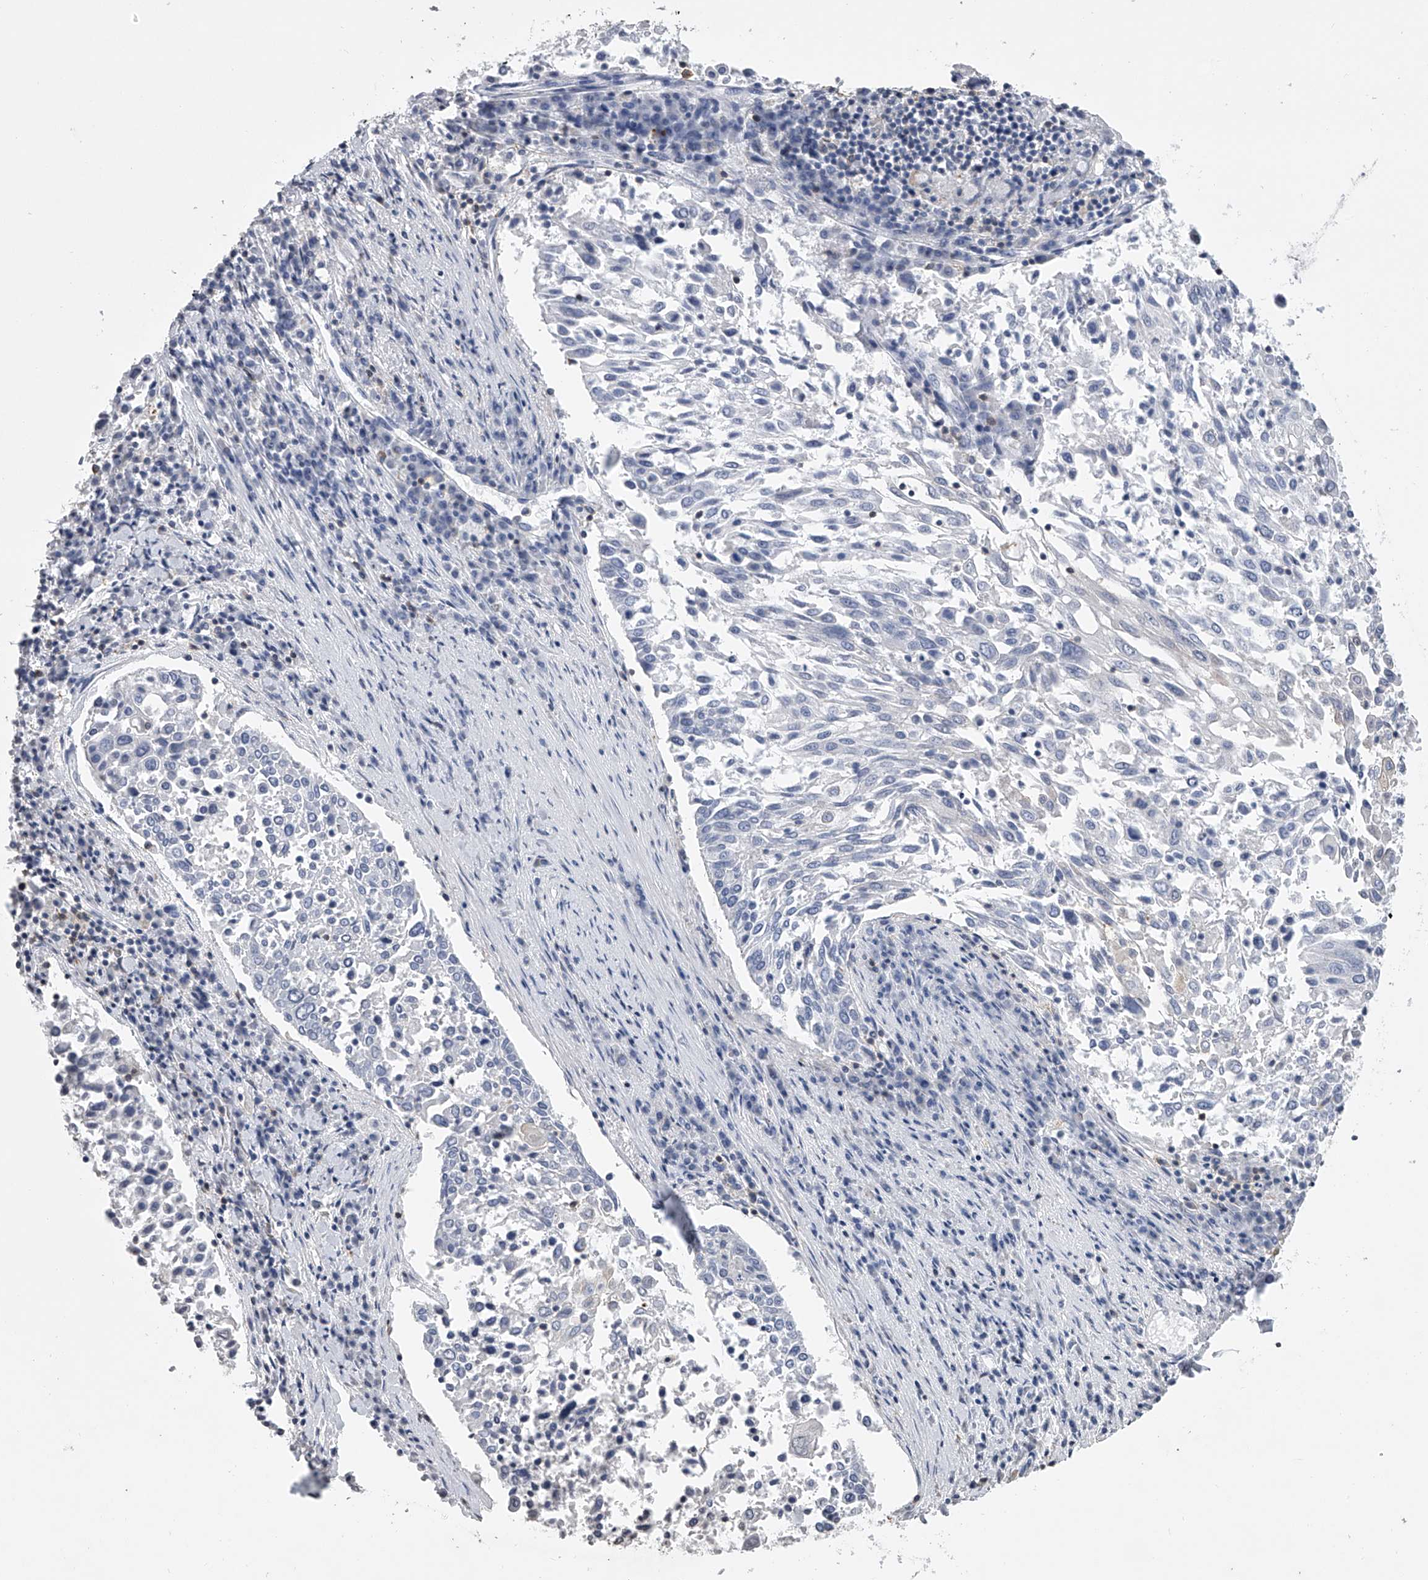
{"staining": {"intensity": "negative", "quantity": "none", "location": "none"}, "tissue": "lung cancer", "cell_type": "Tumor cells", "image_type": "cancer", "snomed": [{"axis": "morphology", "description": "Squamous cell carcinoma, NOS"}, {"axis": "topography", "description": "Lung"}], "caption": "Tumor cells show no significant staining in lung cancer (squamous cell carcinoma).", "gene": "TASP1", "patient": {"sex": "male", "age": 65}}